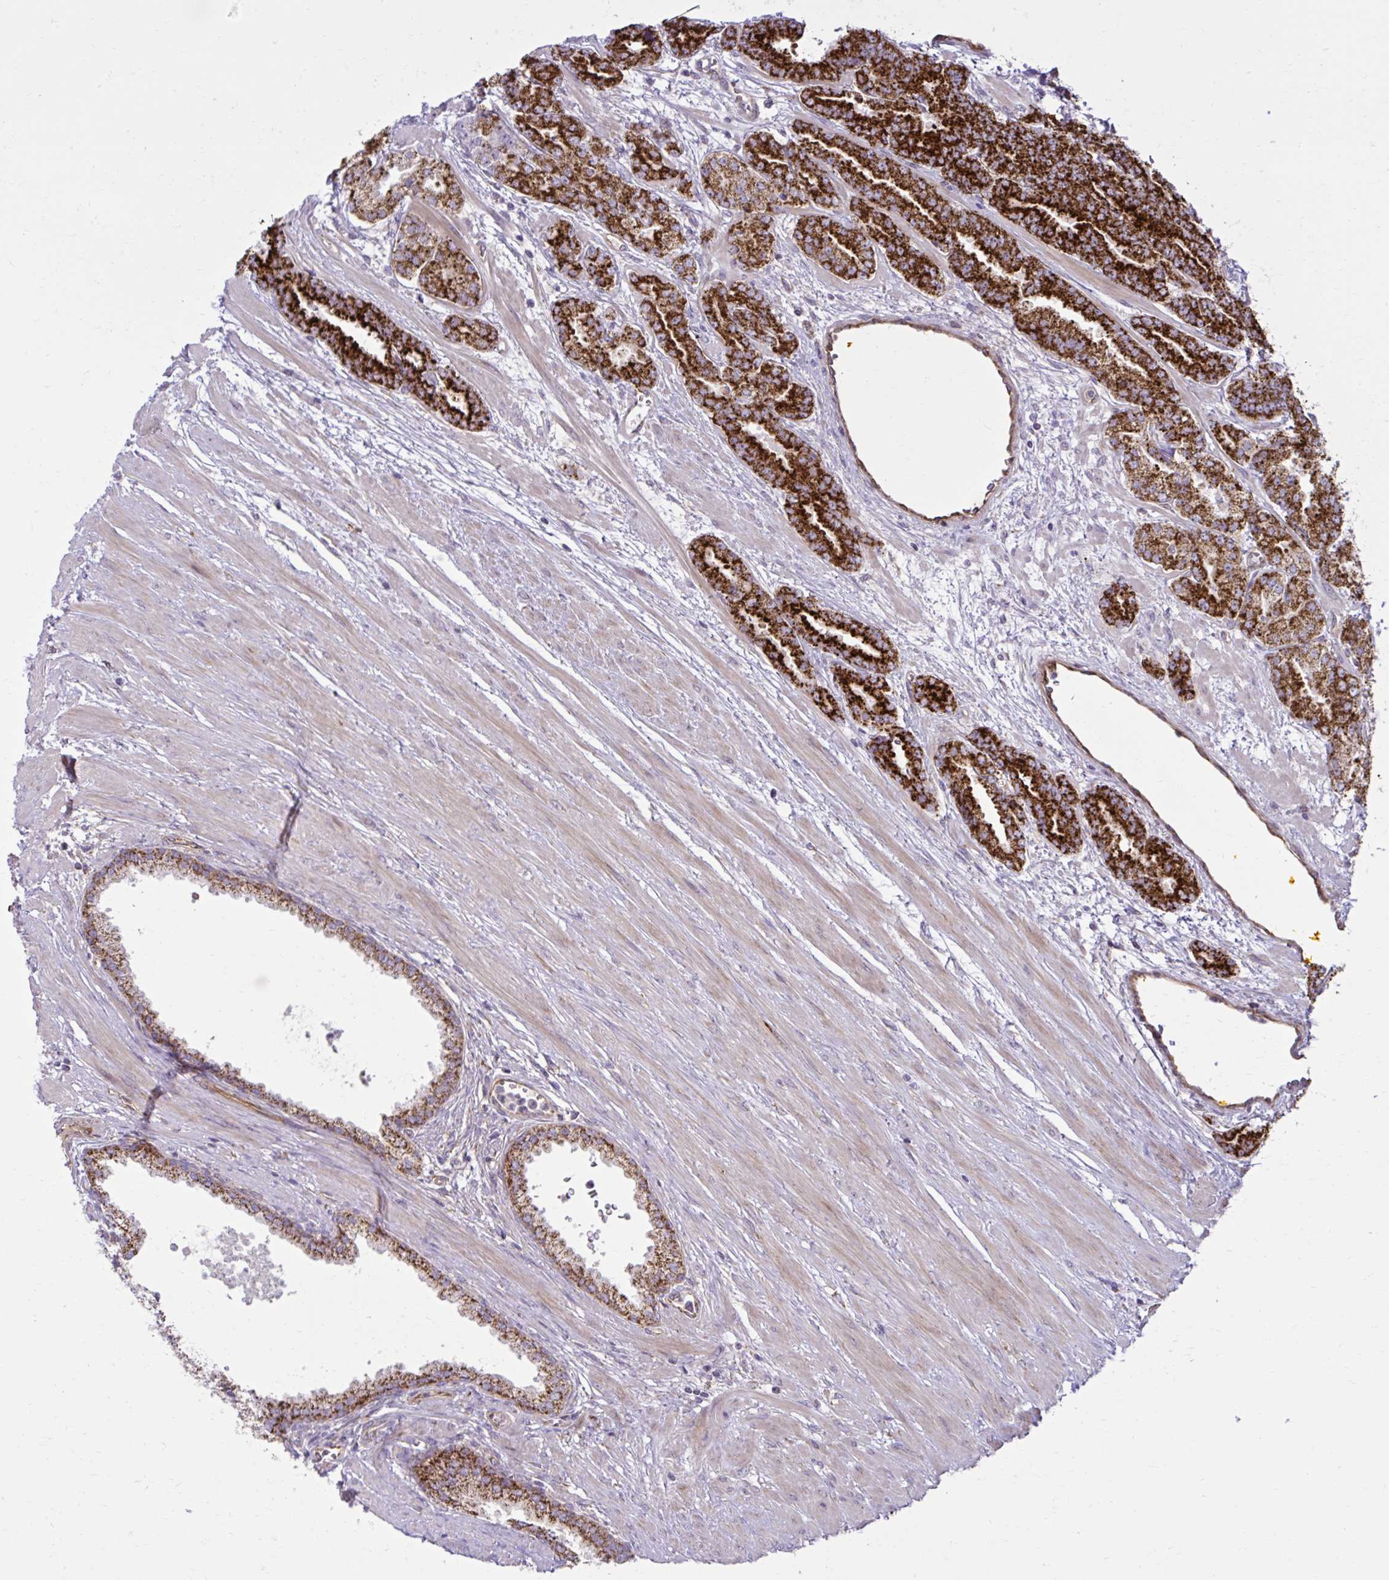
{"staining": {"intensity": "strong", "quantity": ">75%", "location": "cytoplasmic/membranous"}, "tissue": "prostate cancer", "cell_type": "Tumor cells", "image_type": "cancer", "snomed": [{"axis": "morphology", "description": "Adenocarcinoma, High grade"}, {"axis": "topography", "description": "Prostate"}], "caption": "Strong cytoplasmic/membranous expression for a protein is present in approximately >75% of tumor cells of prostate high-grade adenocarcinoma using immunohistochemistry.", "gene": "LIMS1", "patient": {"sex": "male", "age": 60}}